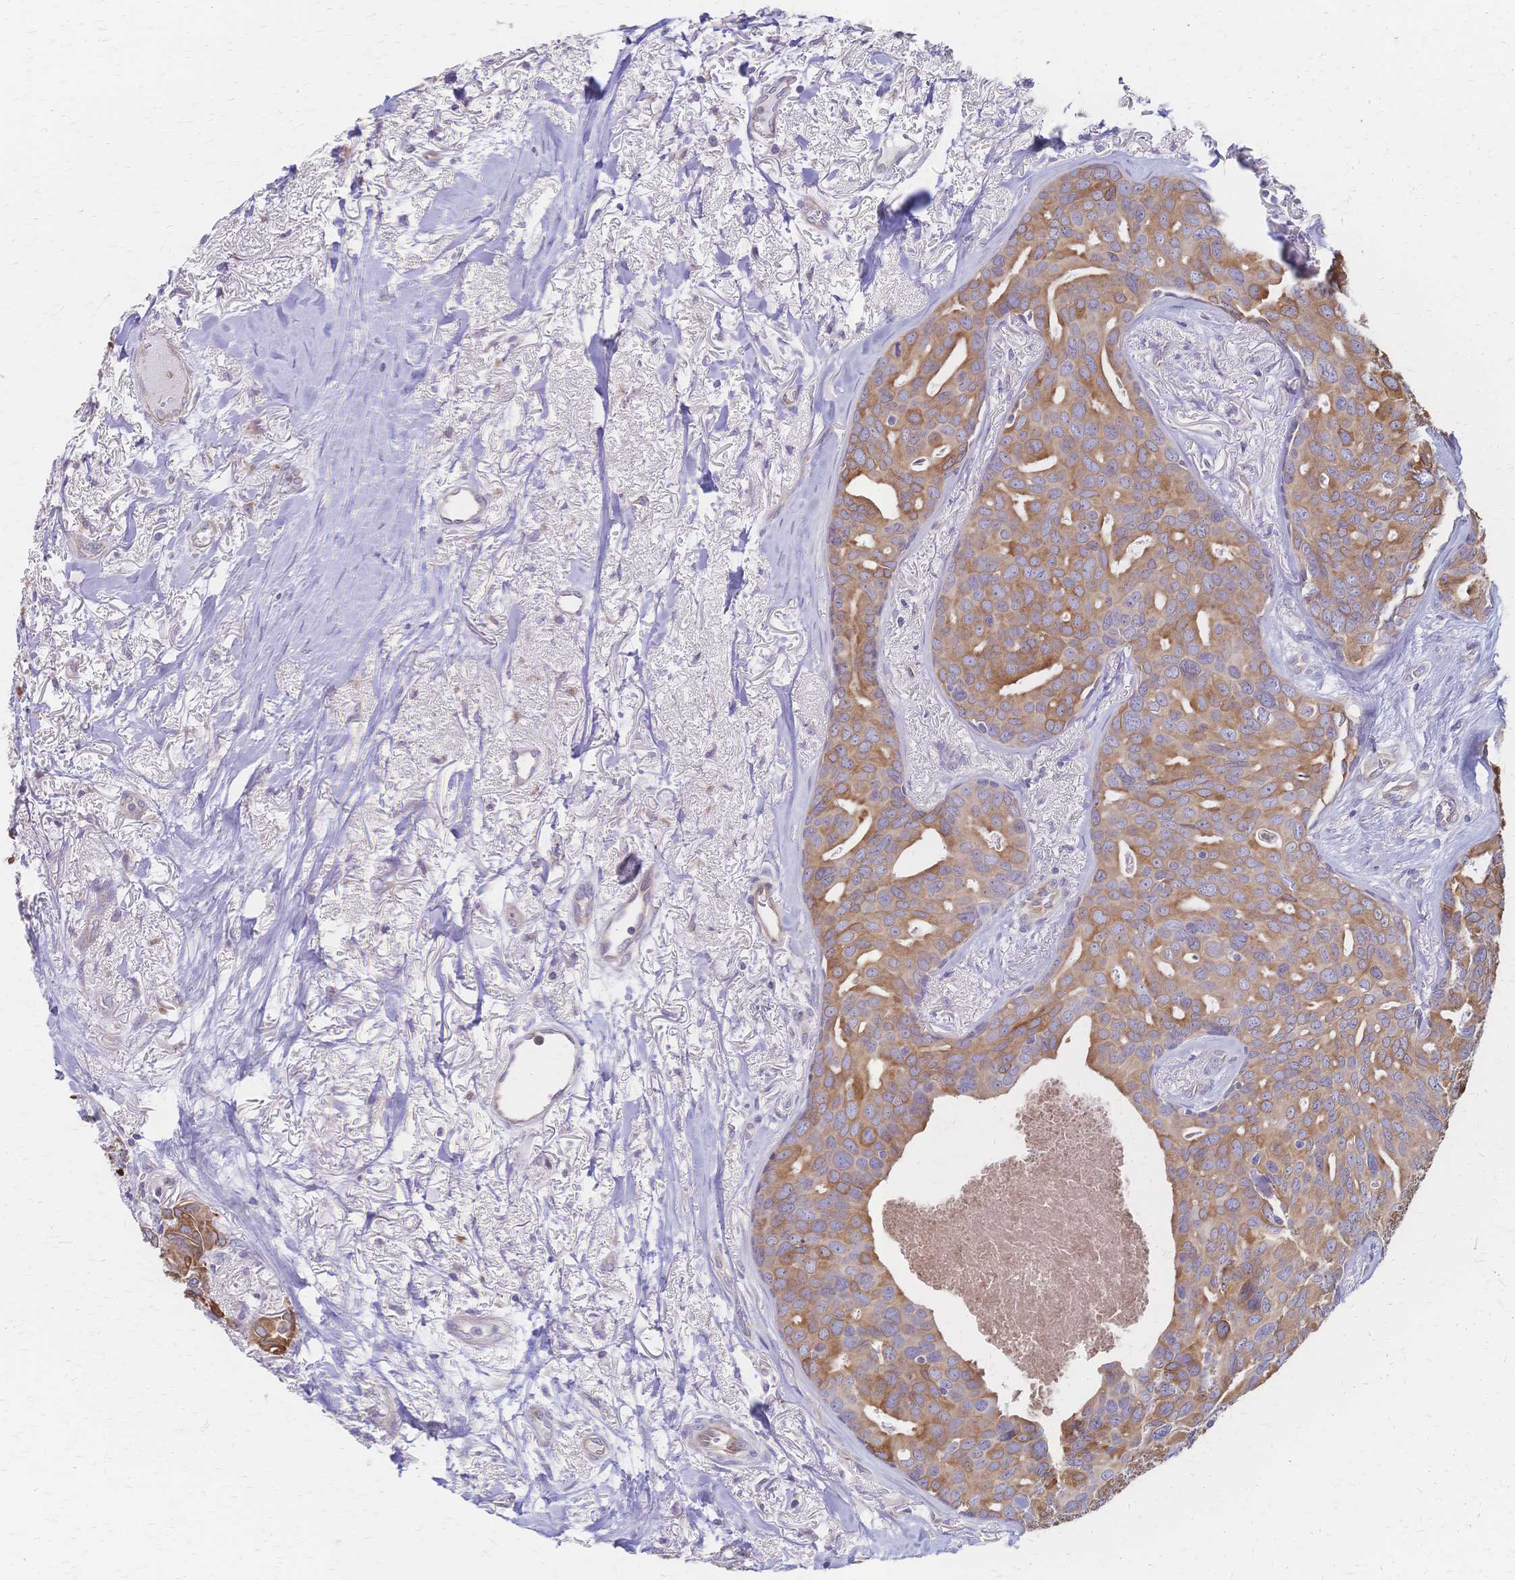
{"staining": {"intensity": "moderate", "quantity": ">75%", "location": "cytoplasmic/membranous"}, "tissue": "breast cancer", "cell_type": "Tumor cells", "image_type": "cancer", "snomed": [{"axis": "morphology", "description": "Duct carcinoma"}, {"axis": "topography", "description": "Breast"}], "caption": "The photomicrograph displays immunohistochemical staining of breast cancer (invasive ductal carcinoma). There is moderate cytoplasmic/membranous staining is seen in approximately >75% of tumor cells. Using DAB (brown) and hematoxylin (blue) stains, captured at high magnification using brightfield microscopy.", "gene": "CYB5A", "patient": {"sex": "female", "age": 54}}